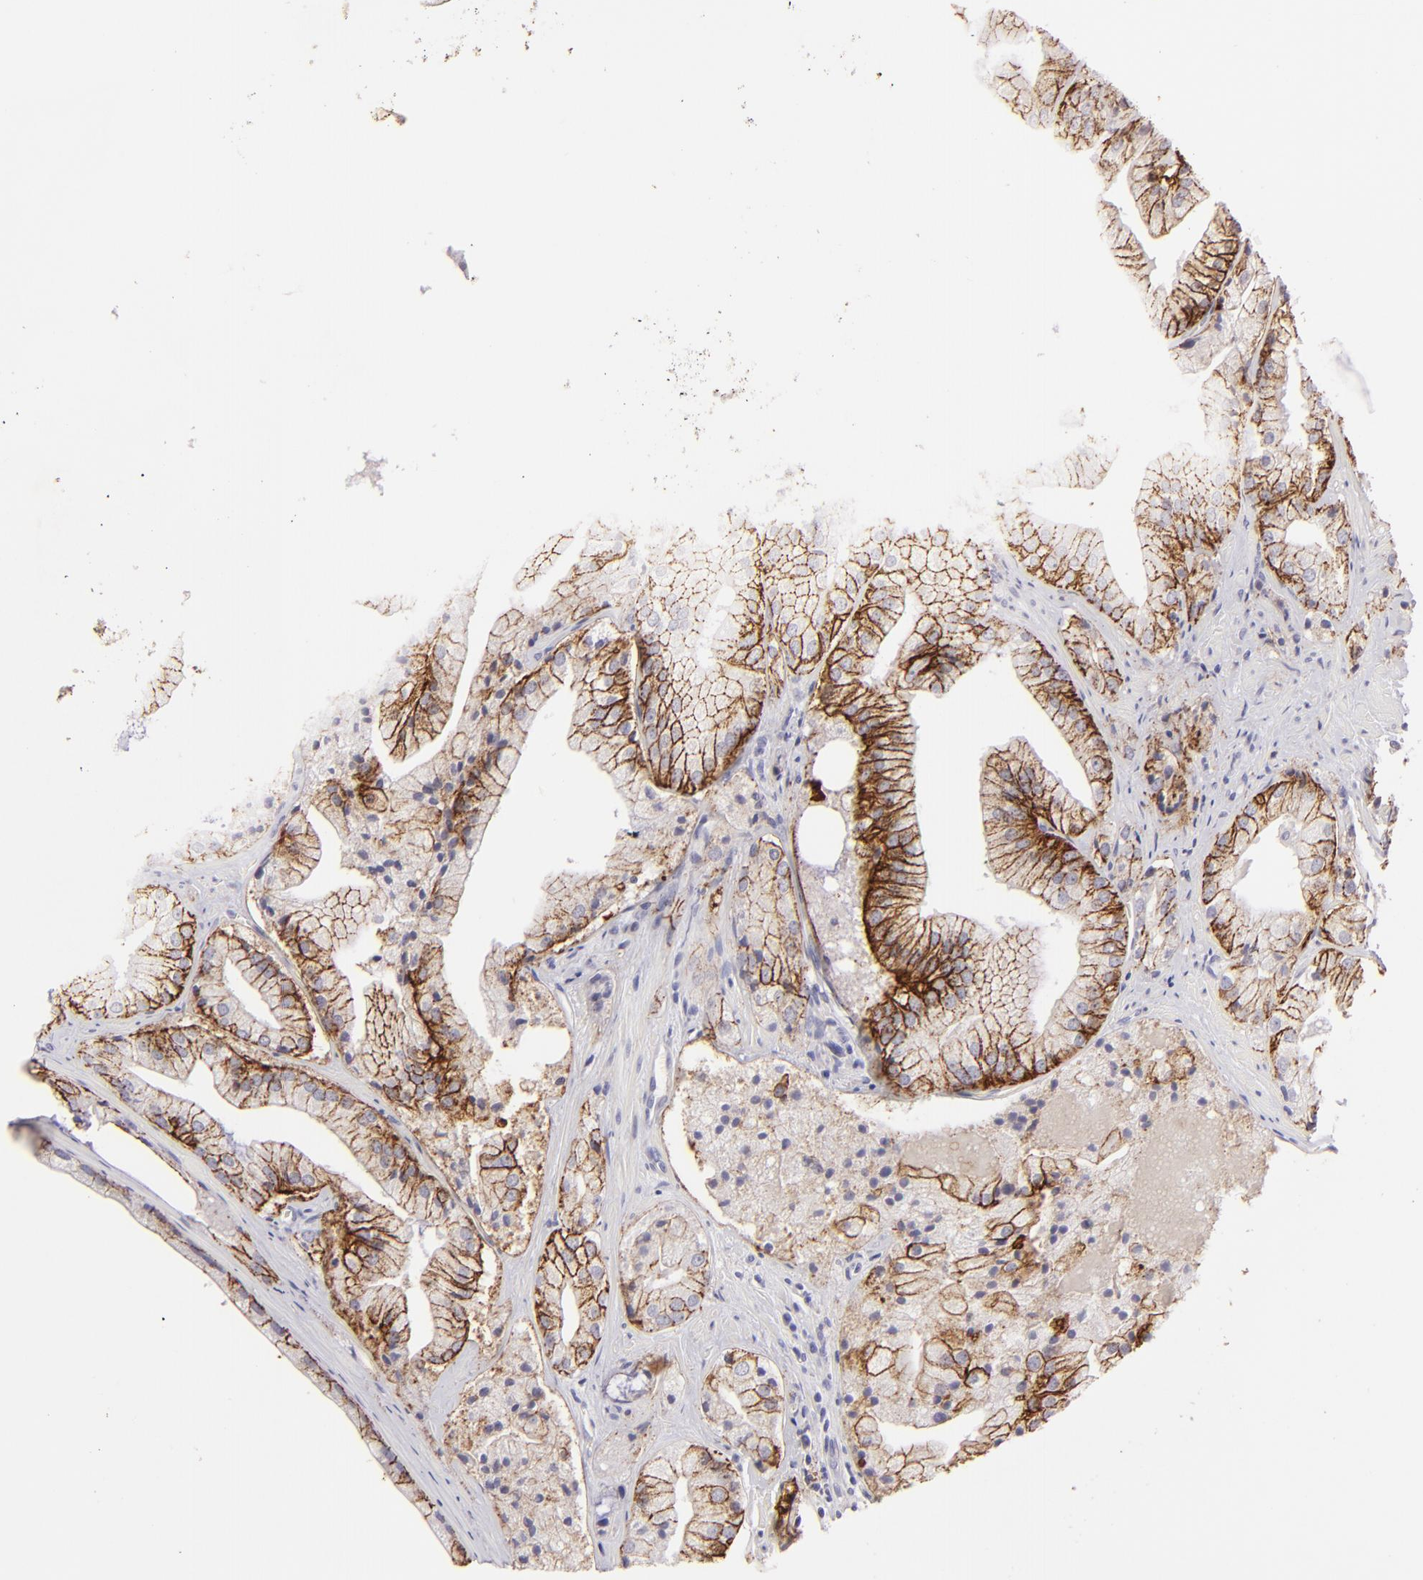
{"staining": {"intensity": "strong", "quantity": ">75%", "location": "cytoplasmic/membranous"}, "tissue": "prostate cancer", "cell_type": "Tumor cells", "image_type": "cancer", "snomed": [{"axis": "morphology", "description": "Adenocarcinoma, Low grade"}, {"axis": "topography", "description": "Prostate"}], "caption": "DAB immunohistochemical staining of human prostate cancer demonstrates strong cytoplasmic/membranous protein staining in about >75% of tumor cells.", "gene": "CLDN4", "patient": {"sex": "male", "age": 60}}